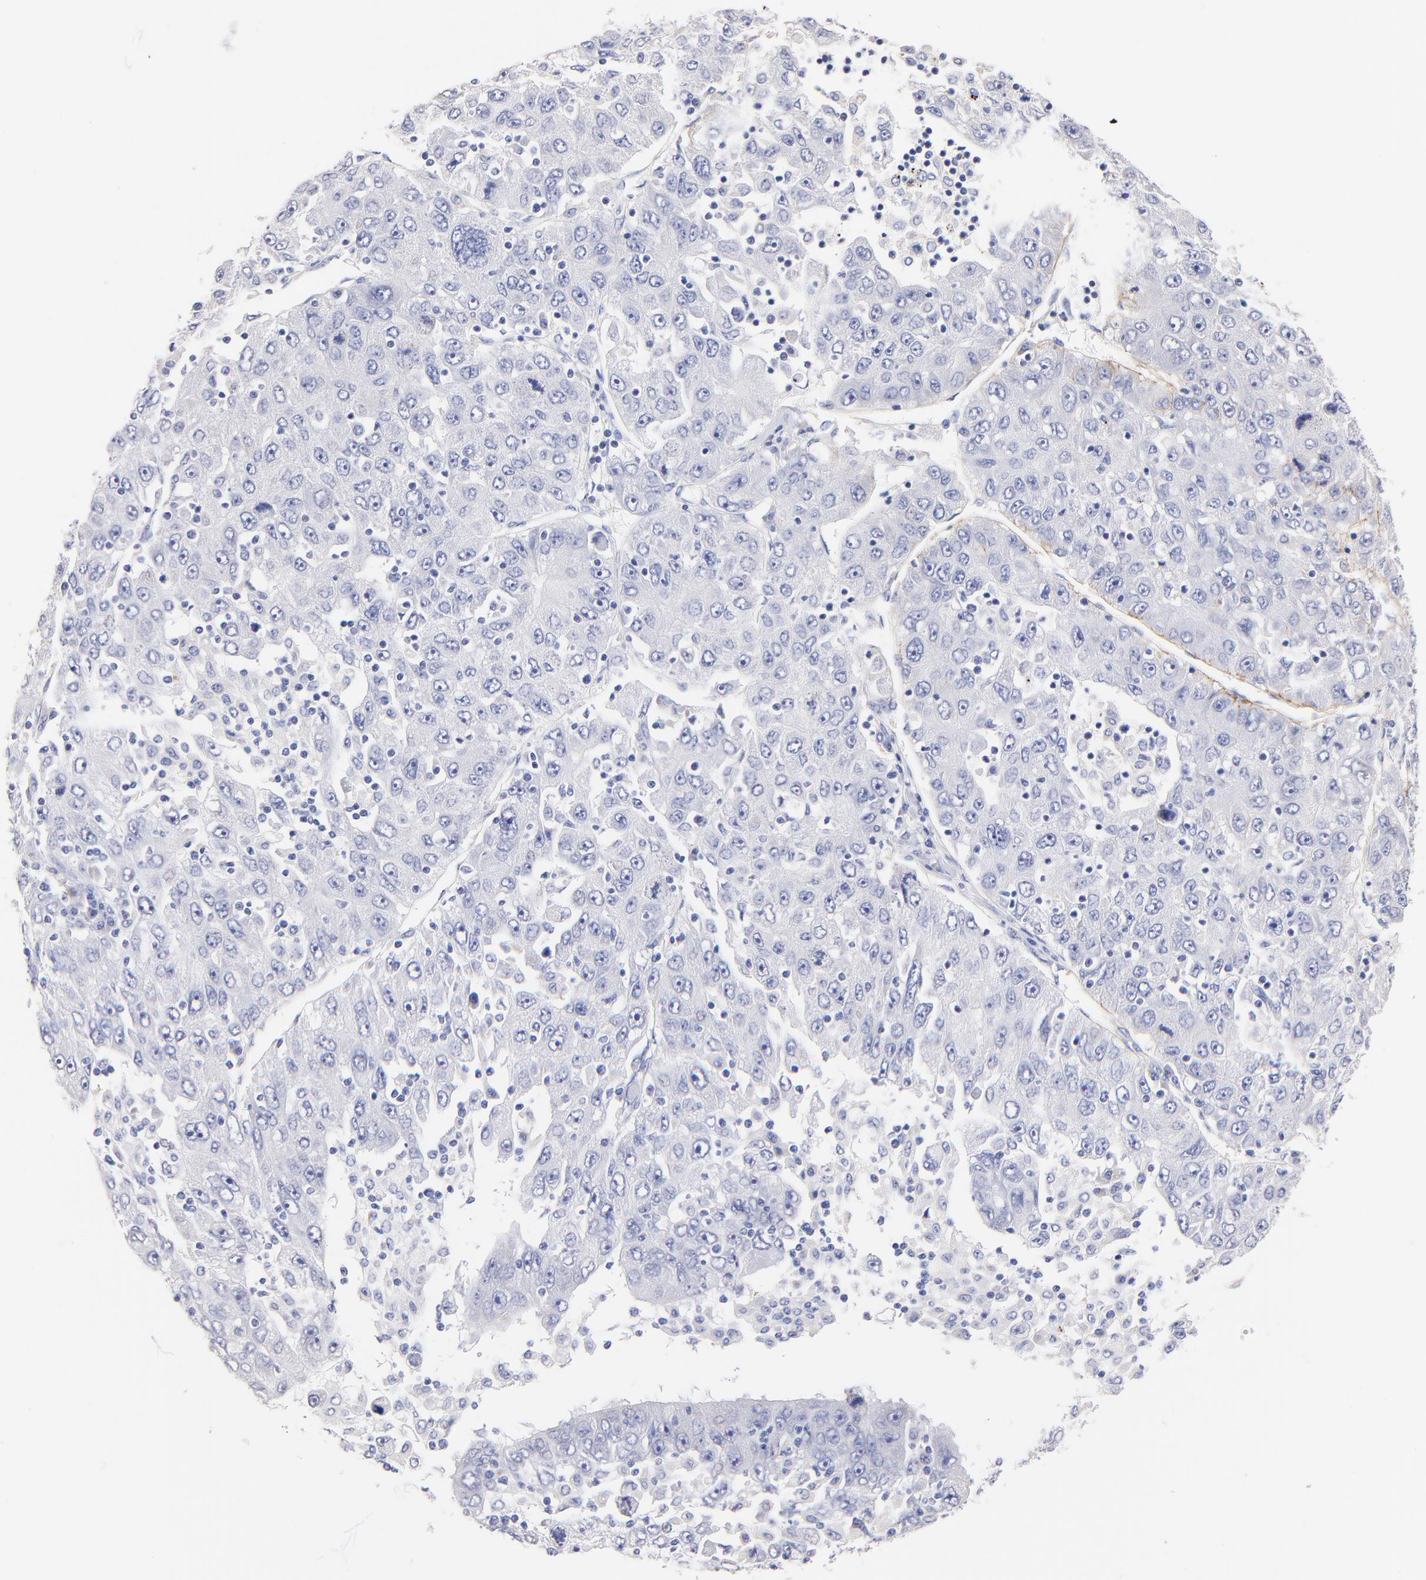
{"staining": {"intensity": "negative", "quantity": "none", "location": "none"}, "tissue": "liver cancer", "cell_type": "Tumor cells", "image_type": "cancer", "snomed": [{"axis": "morphology", "description": "Carcinoma, Hepatocellular, NOS"}, {"axis": "topography", "description": "Liver"}], "caption": "The immunohistochemistry (IHC) image has no significant positivity in tumor cells of liver cancer (hepatocellular carcinoma) tissue. (DAB IHC visualized using brightfield microscopy, high magnification).", "gene": "CFAP57", "patient": {"sex": "male", "age": 49}}